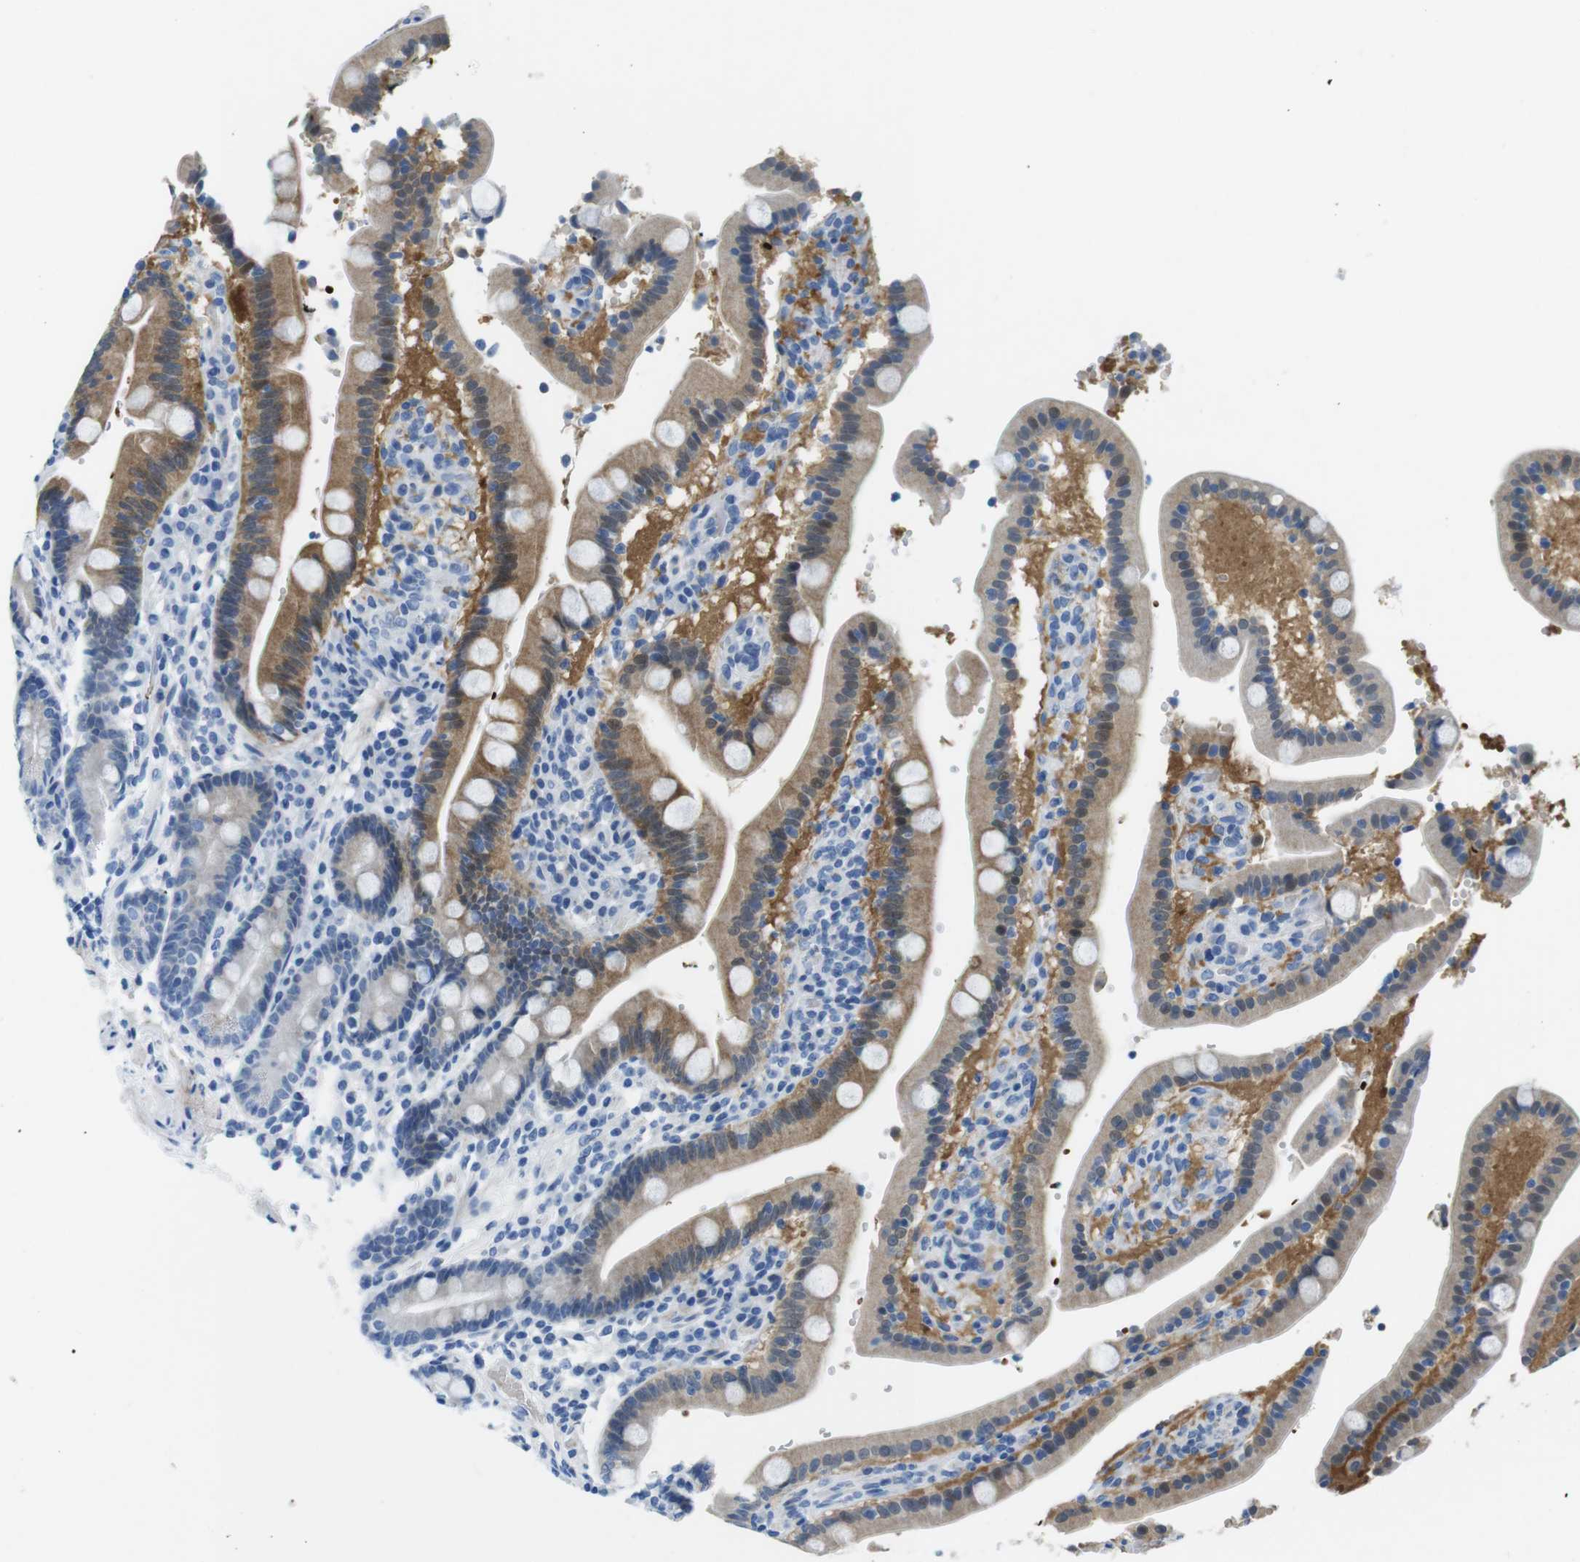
{"staining": {"intensity": "moderate", "quantity": "25%-75%", "location": "cytoplasmic/membranous"}, "tissue": "duodenum", "cell_type": "Glandular cells", "image_type": "normal", "snomed": [{"axis": "morphology", "description": "Normal tissue, NOS"}, {"axis": "topography", "description": "Small intestine, NOS"}], "caption": "Immunohistochemical staining of normal human duodenum displays medium levels of moderate cytoplasmic/membranous positivity in about 25%-75% of glandular cells.", "gene": "TFAP2C", "patient": {"sex": "female", "age": 71}}